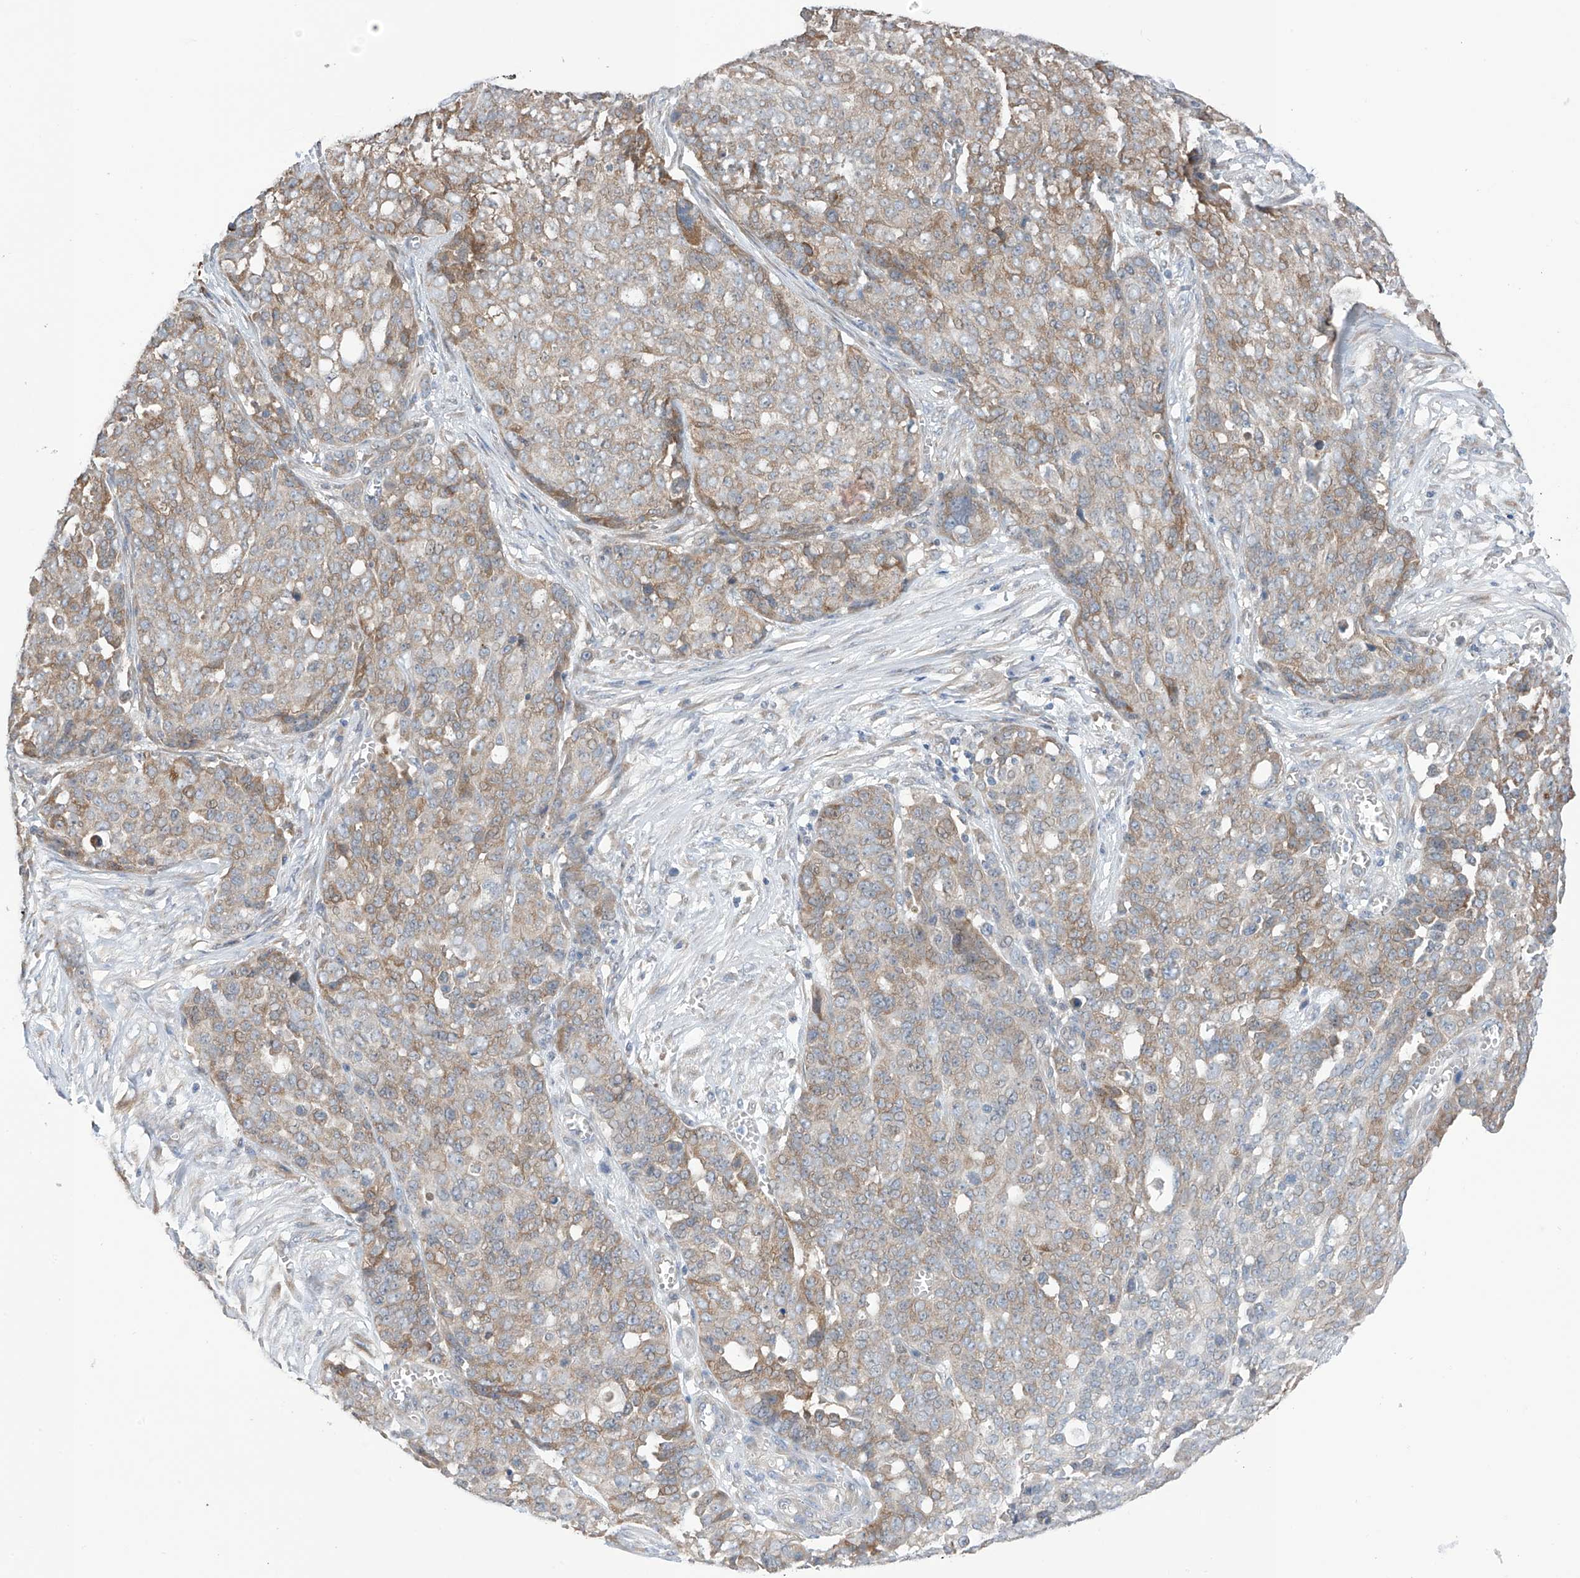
{"staining": {"intensity": "moderate", "quantity": "25%-75%", "location": "cytoplasmic/membranous"}, "tissue": "ovarian cancer", "cell_type": "Tumor cells", "image_type": "cancer", "snomed": [{"axis": "morphology", "description": "Cystadenocarcinoma, serous, NOS"}, {"axis": "topography", "description": "Soft tissue"}, {"axis": "topography", "description": "Ovary"}], "caption": "The histopathology image displays staining of ovarian cancer (serous cystadenocarcinoma), revealing moderate cytoplasmic/membranous protein expression (brown color) within tumor cells. Using DAB (brown) and hematoxylin (blue) stains, captured at high magnification using brightfield microscopy.", "gene": "REC8", "patient": {"sex": "female", "age": 57}}